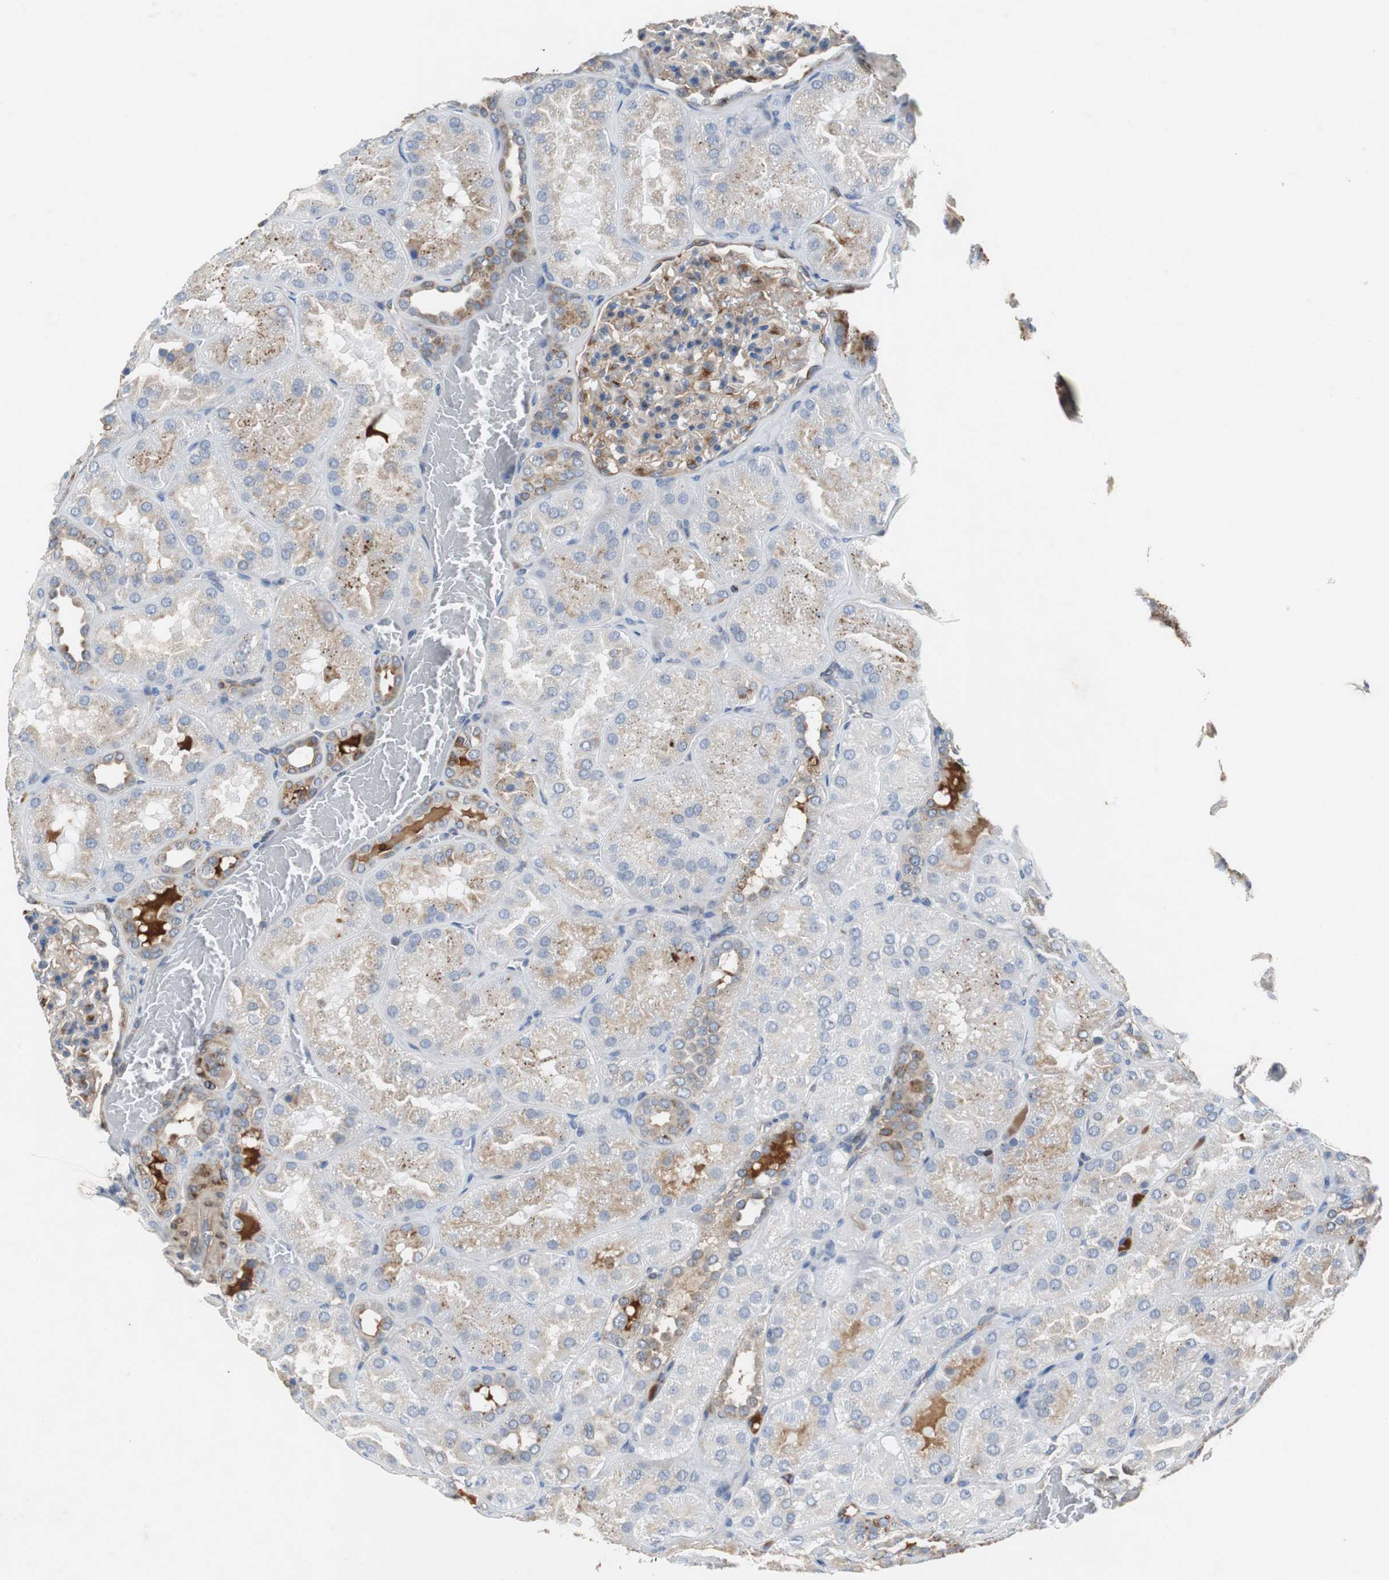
{"staining": {"intensity": "moderate", "quantity": "25%-75%", "location": "cytoplasmic/membranous"}, "tissue": "kidney", "cell_type": "Cells in glomeruli", "image_type": "normal", "snomed": [{"axis": "morphology", "description": "Normal tissue, NOS"}, {"axis": "topography", "description": "Kidney"}], "caption": "Immunohistochemical staining of unremarkable human kidney shows medium levels of moderate cytoplasmic/membranous staining in about 25%-75% of cells in glomeruli. Using DAB (3,3'-diaminobenzidine) (brown) and hematoxylin (blue) stains, captured at high magnification using brightfield microscopy.", "gene": "SORT1", "patient": {"sex": "male", "age": 28}}